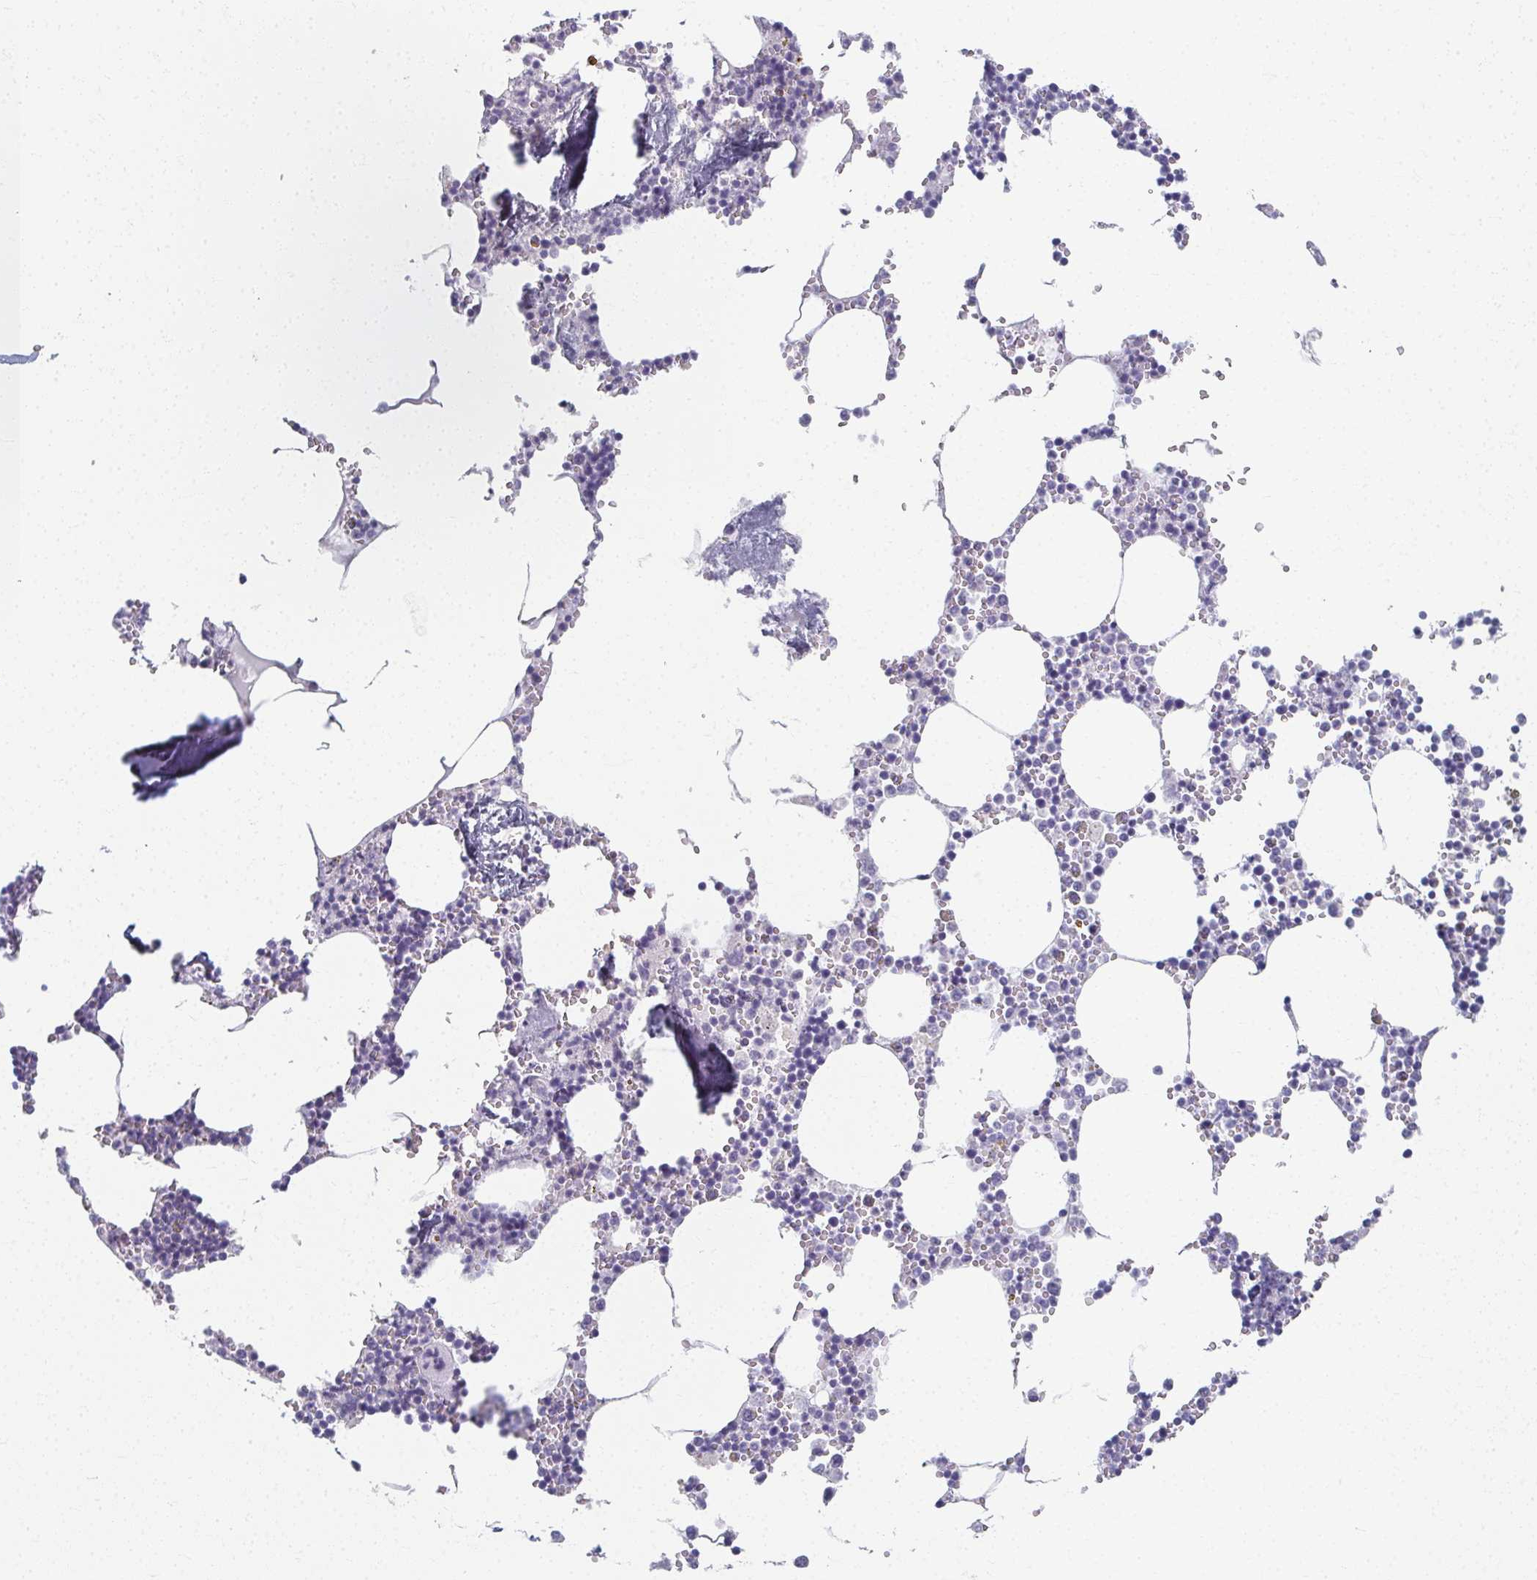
{"staining": {"intensity": "negative", "quantity": "none", "location": "none"}, "tissue": "bone marrow", "cell_type": "Hematopoietic cells", "image_type": "normal", "snomed": [{"axis": "morphology", "description": "Normal tissue, NOS"}, {"axis": "topography", "description": "Bone marrow"}], "caption": "Hematopoietic cells show no significant protein staining in normal bone marrow. Brightfield microscopy of immunohistochemistry stained with DAB (brown) and hematoxylin (blue), captured at high magnification.", "gene": "CAMKV", "patient": {"sex": "male", "age": 54}}